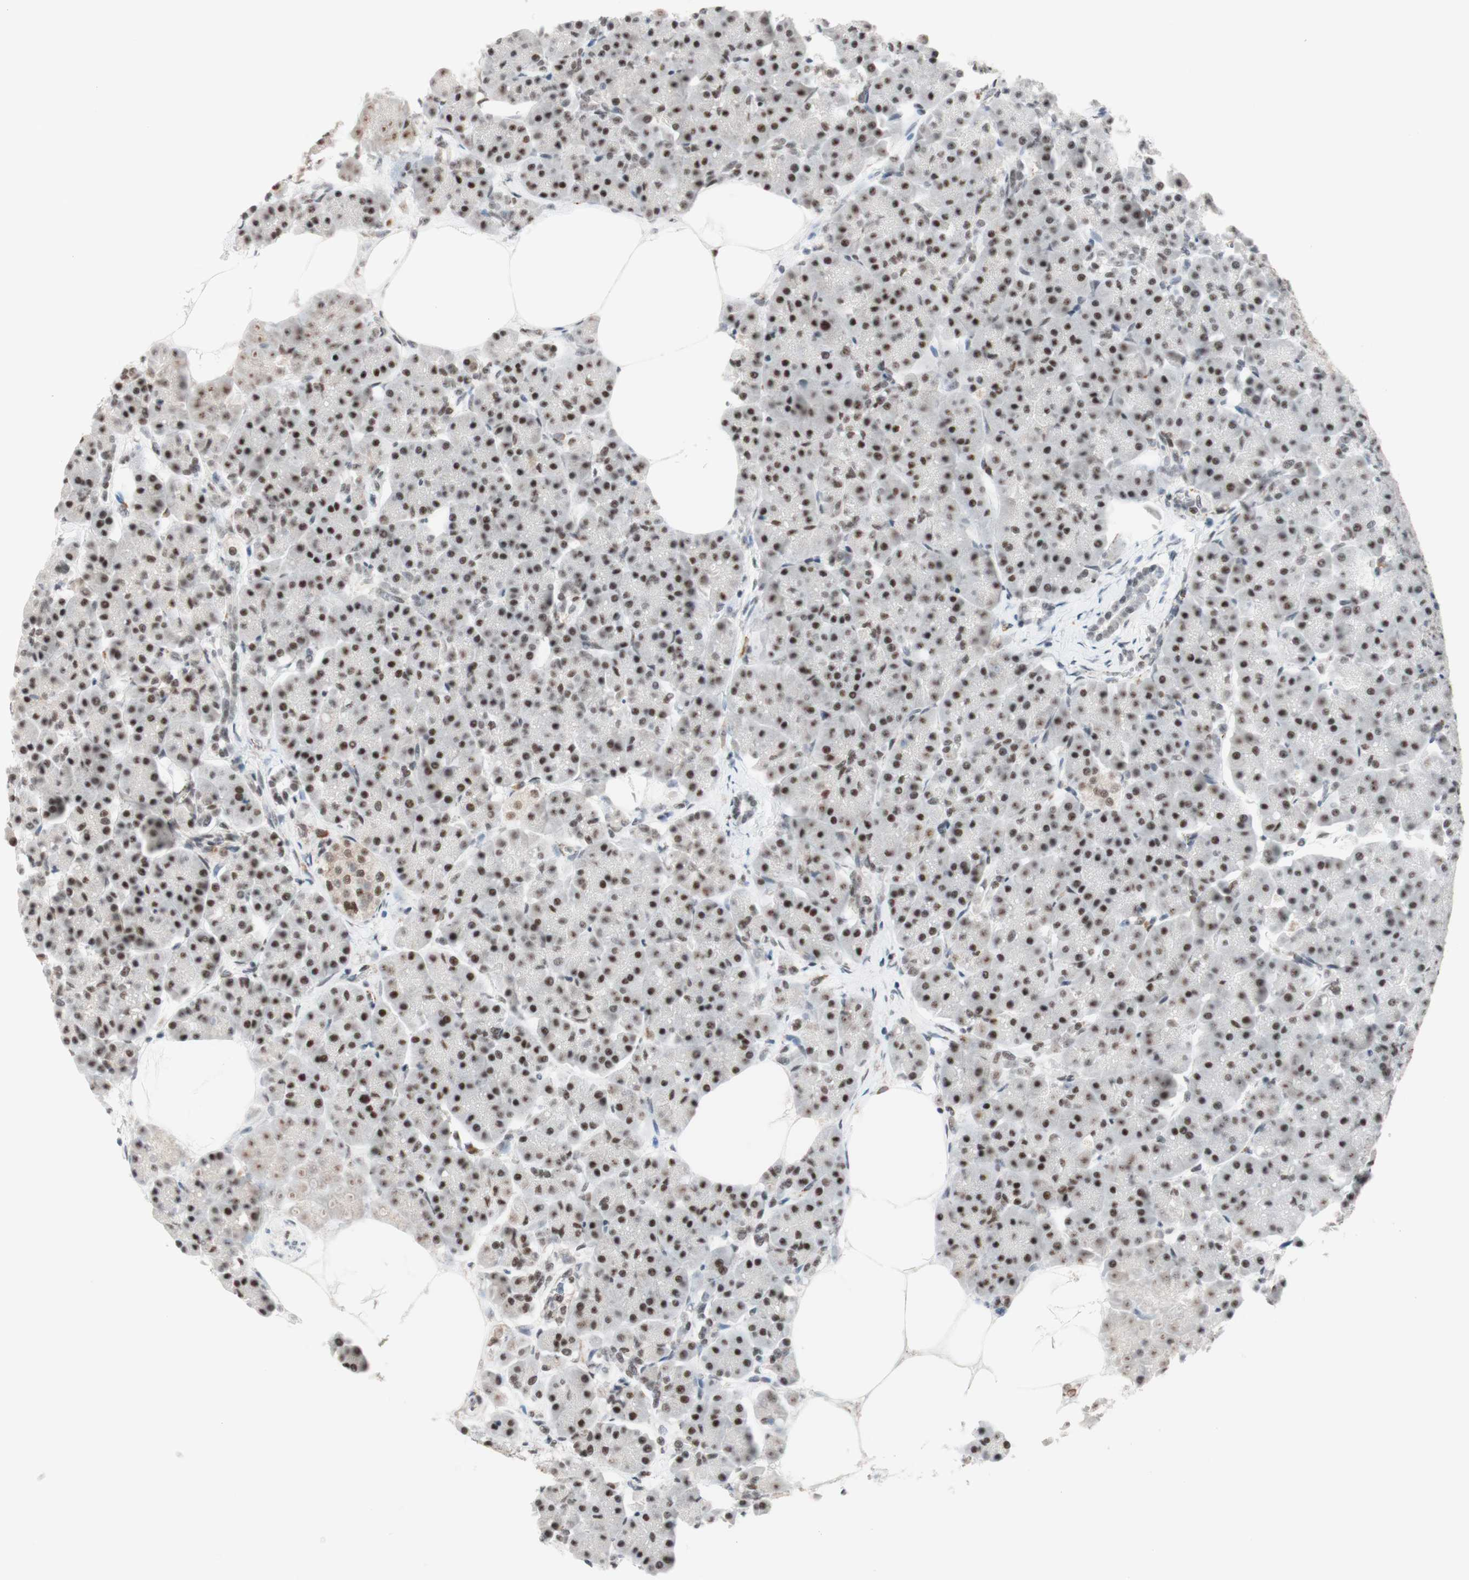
{"staining": {"intensity": "strong", "quantity": ">75%", "location": "nuclear"}, "tissue": "pancreas", "cell_type": "Exocrine glandular cells", "image_type": "normal", "snomed": [{"axis": "morphology", "description": "Normal tissue, NOS"}, {"axis": "topography", "description": "Pancreas"}], "caption": "IHC histopathology image of normal human pancreas stained for a protein (brown), which shows high levels of strong nuclear expression in approximately >75% of exocrine glandular cells.", "gene": "PRPF19", "patient": {"sex": "female", "age": 70}}